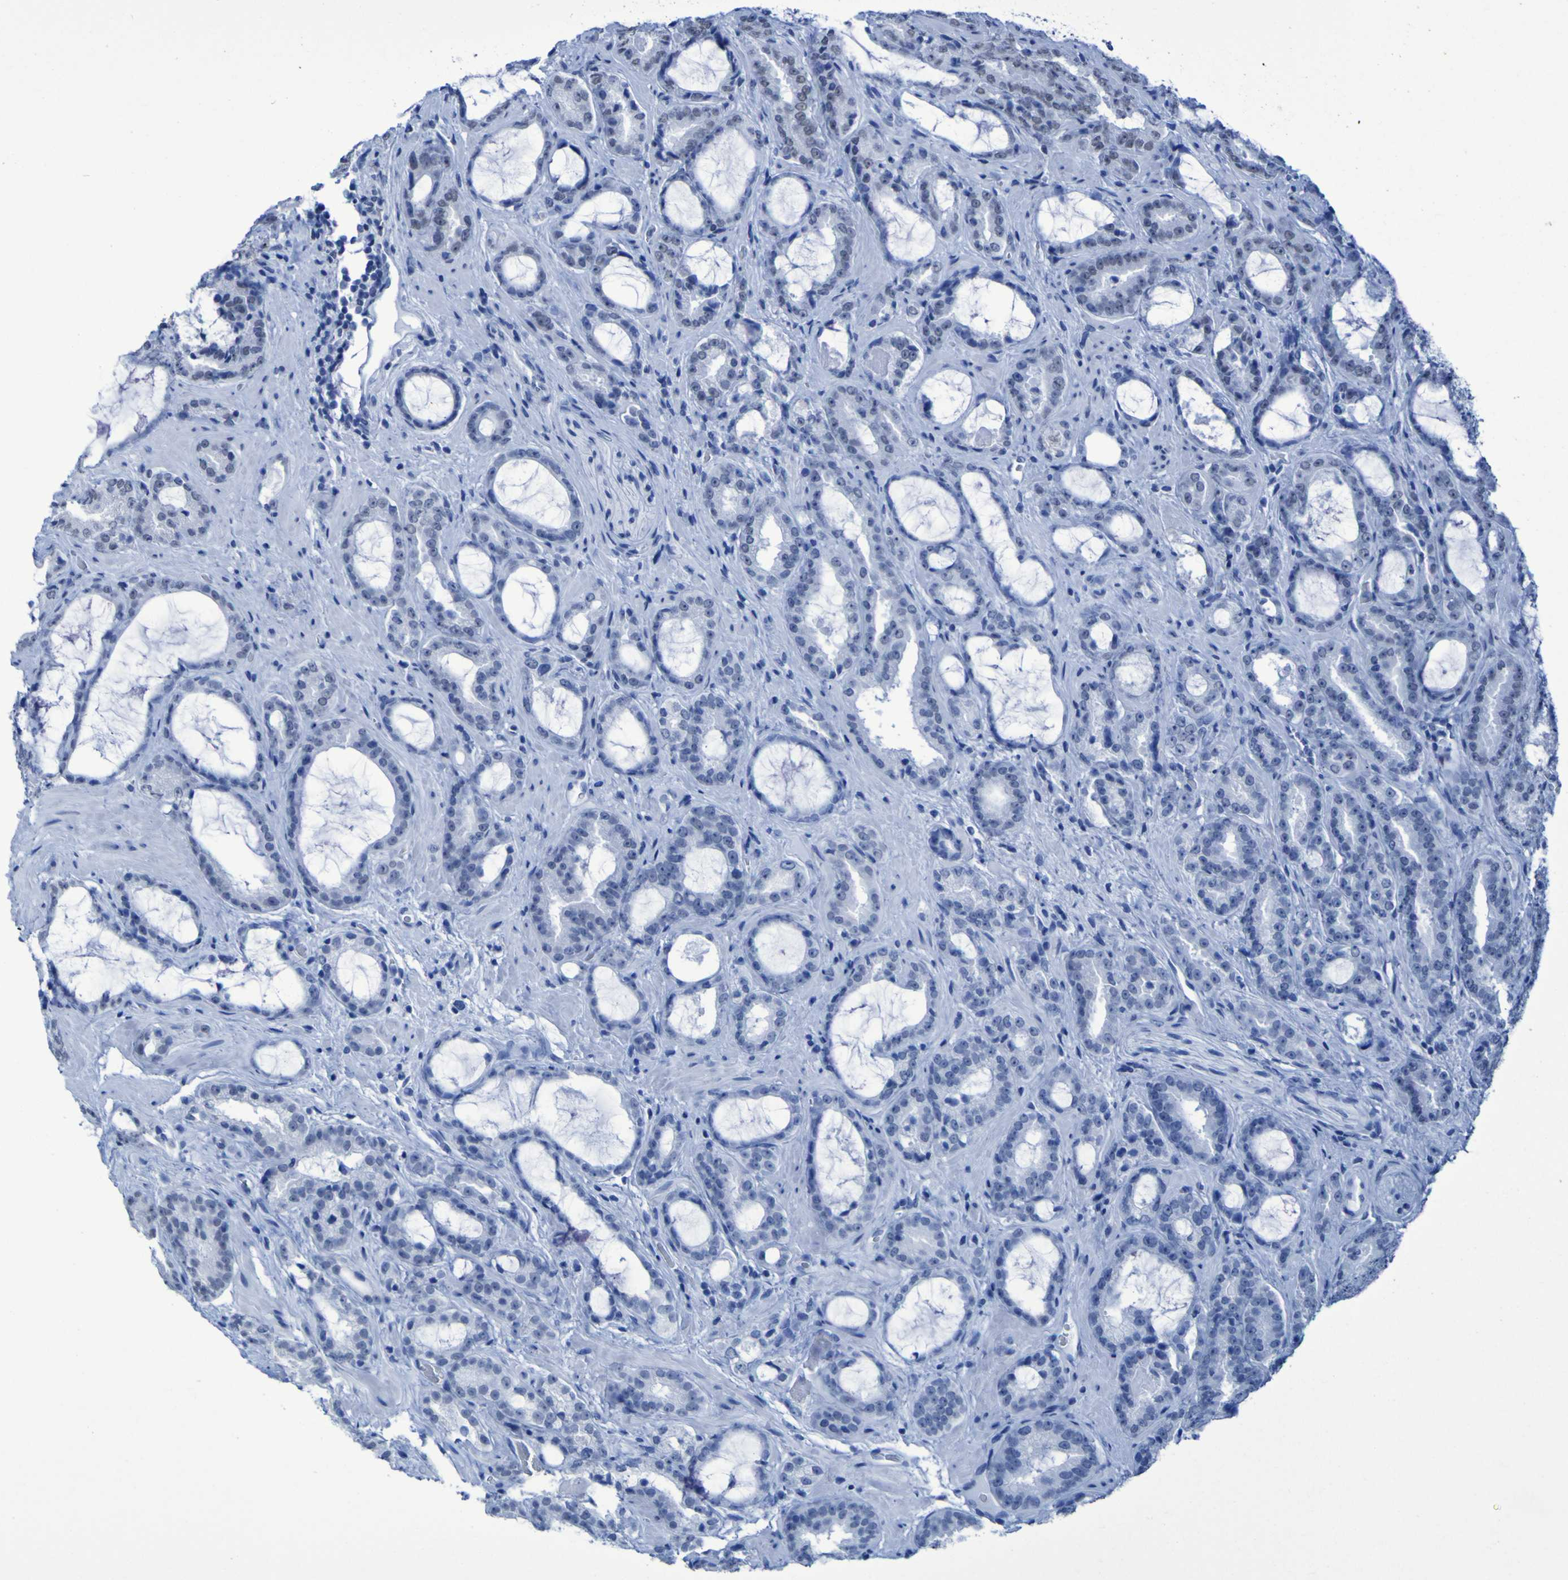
{"staining": {"intensity": "moderate", "quantity": "25%-75%", "location": "nuclear"}, "tissue": "prostate cancer", "cell_type": "Tumor cells", "image_type": "cancer", "snomed": [{"axis": "morphology", "description": "Adenocarcinoma, Low grade"}, {"axis": "topography", "description": "Prostate"}], "caption": "Human prostate low-grade adenocarcinoma stained with a brown dye displays moderate nuclear positive expression in about 25%-75% of tumor cells.", "gene": "HNRNPR", "patient": {"sex": "male", "age": 60}}